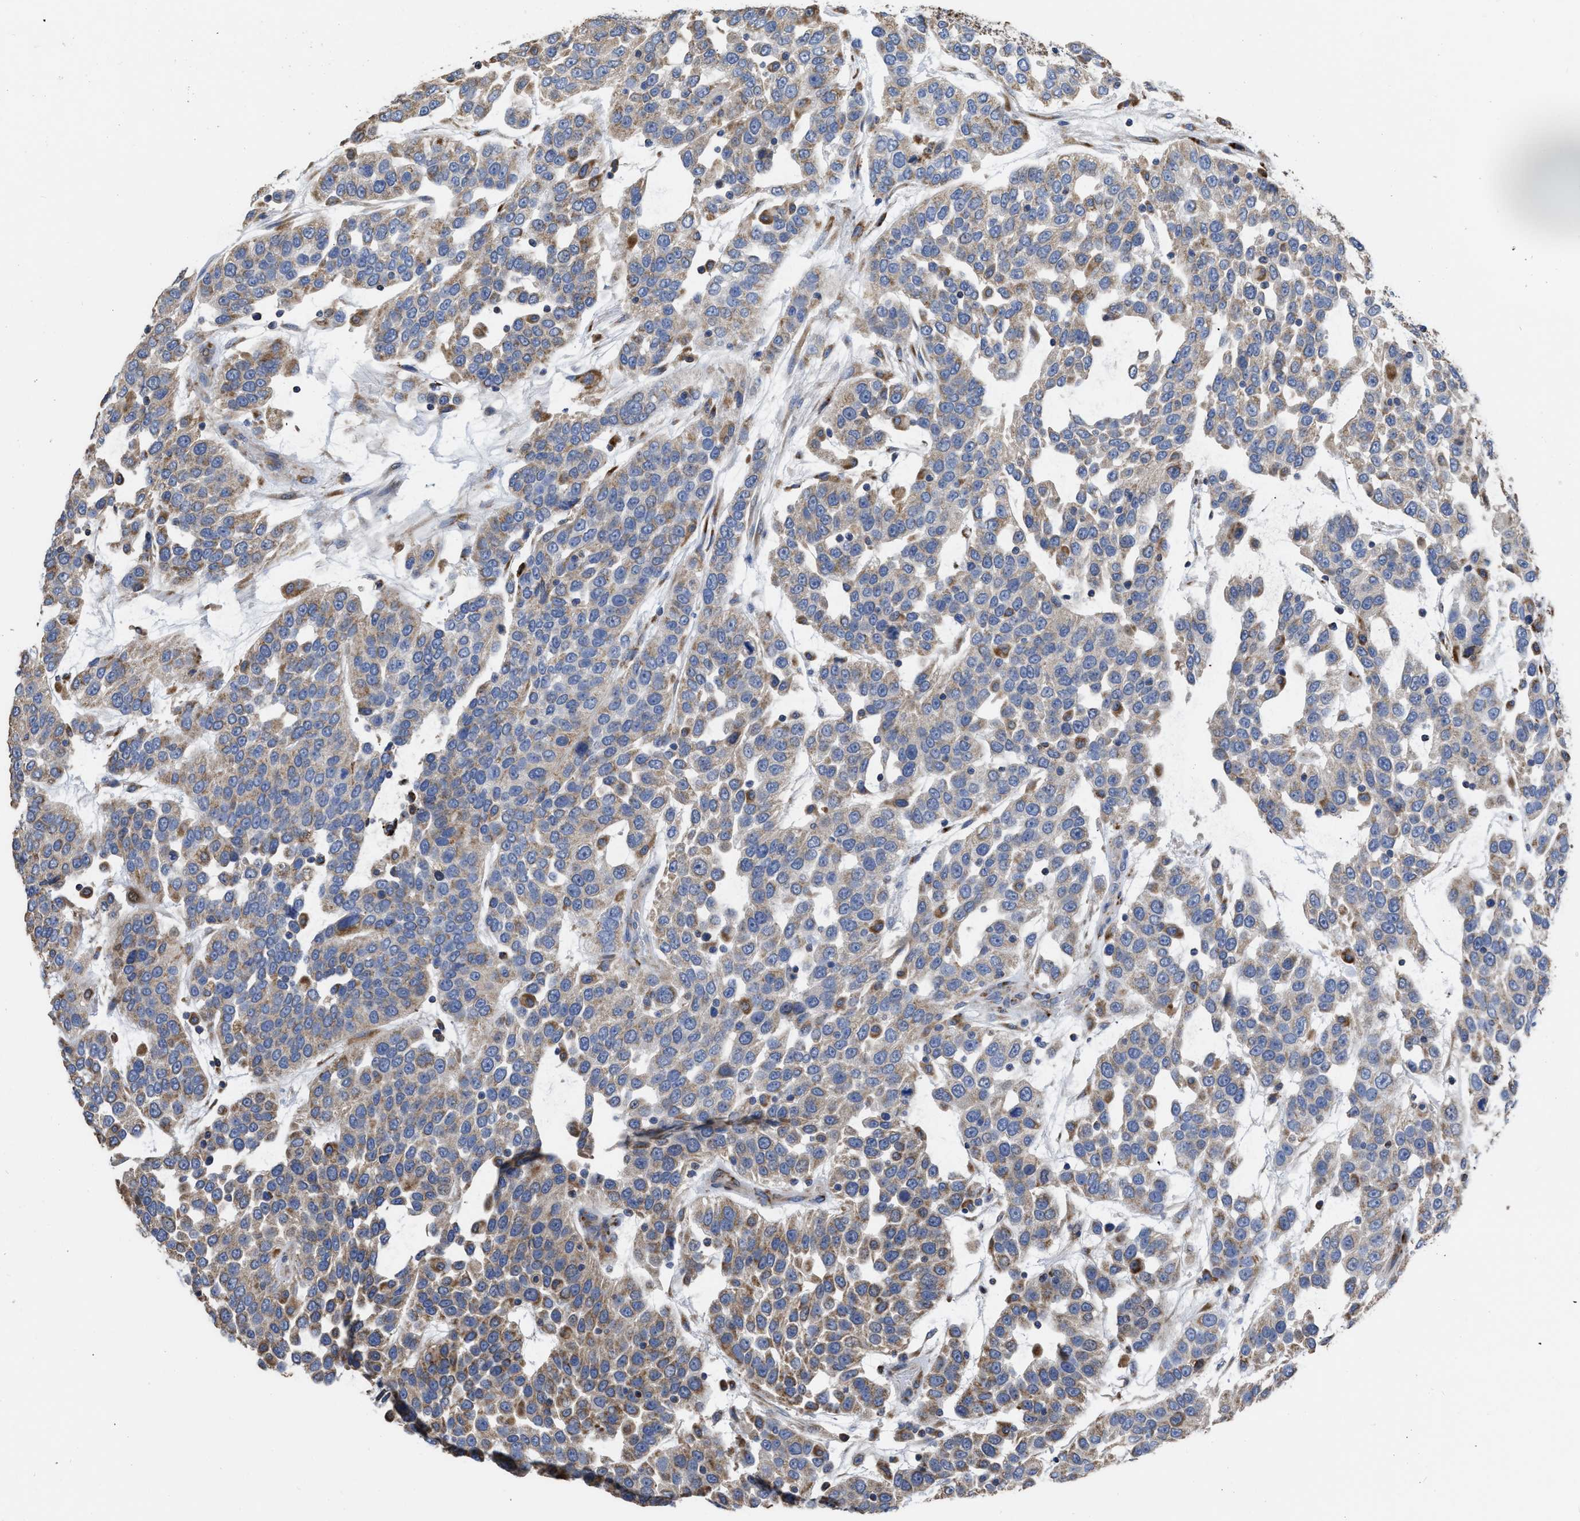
{"staining": {"intensity": "weak", "quantity": ">75%", "location": "cytoplasmic/membranous"}, "tissue": "urothelial cancer", "cell_type": "Tumor cells", "image_type": "cancer", "snomed": [{"axis": "morphology", "description": "Urothelial carcinoma, High grade"}, {"axis": "topography", "description": "Urinary bladder"}], "caption": "Protein staining of urothelial cancer tissue shows weak cytoplasmic/membranous staining in approximately >75% of tumor cells.", "gene": "AK2", "patient": {"sex": "female", "age": 80}}